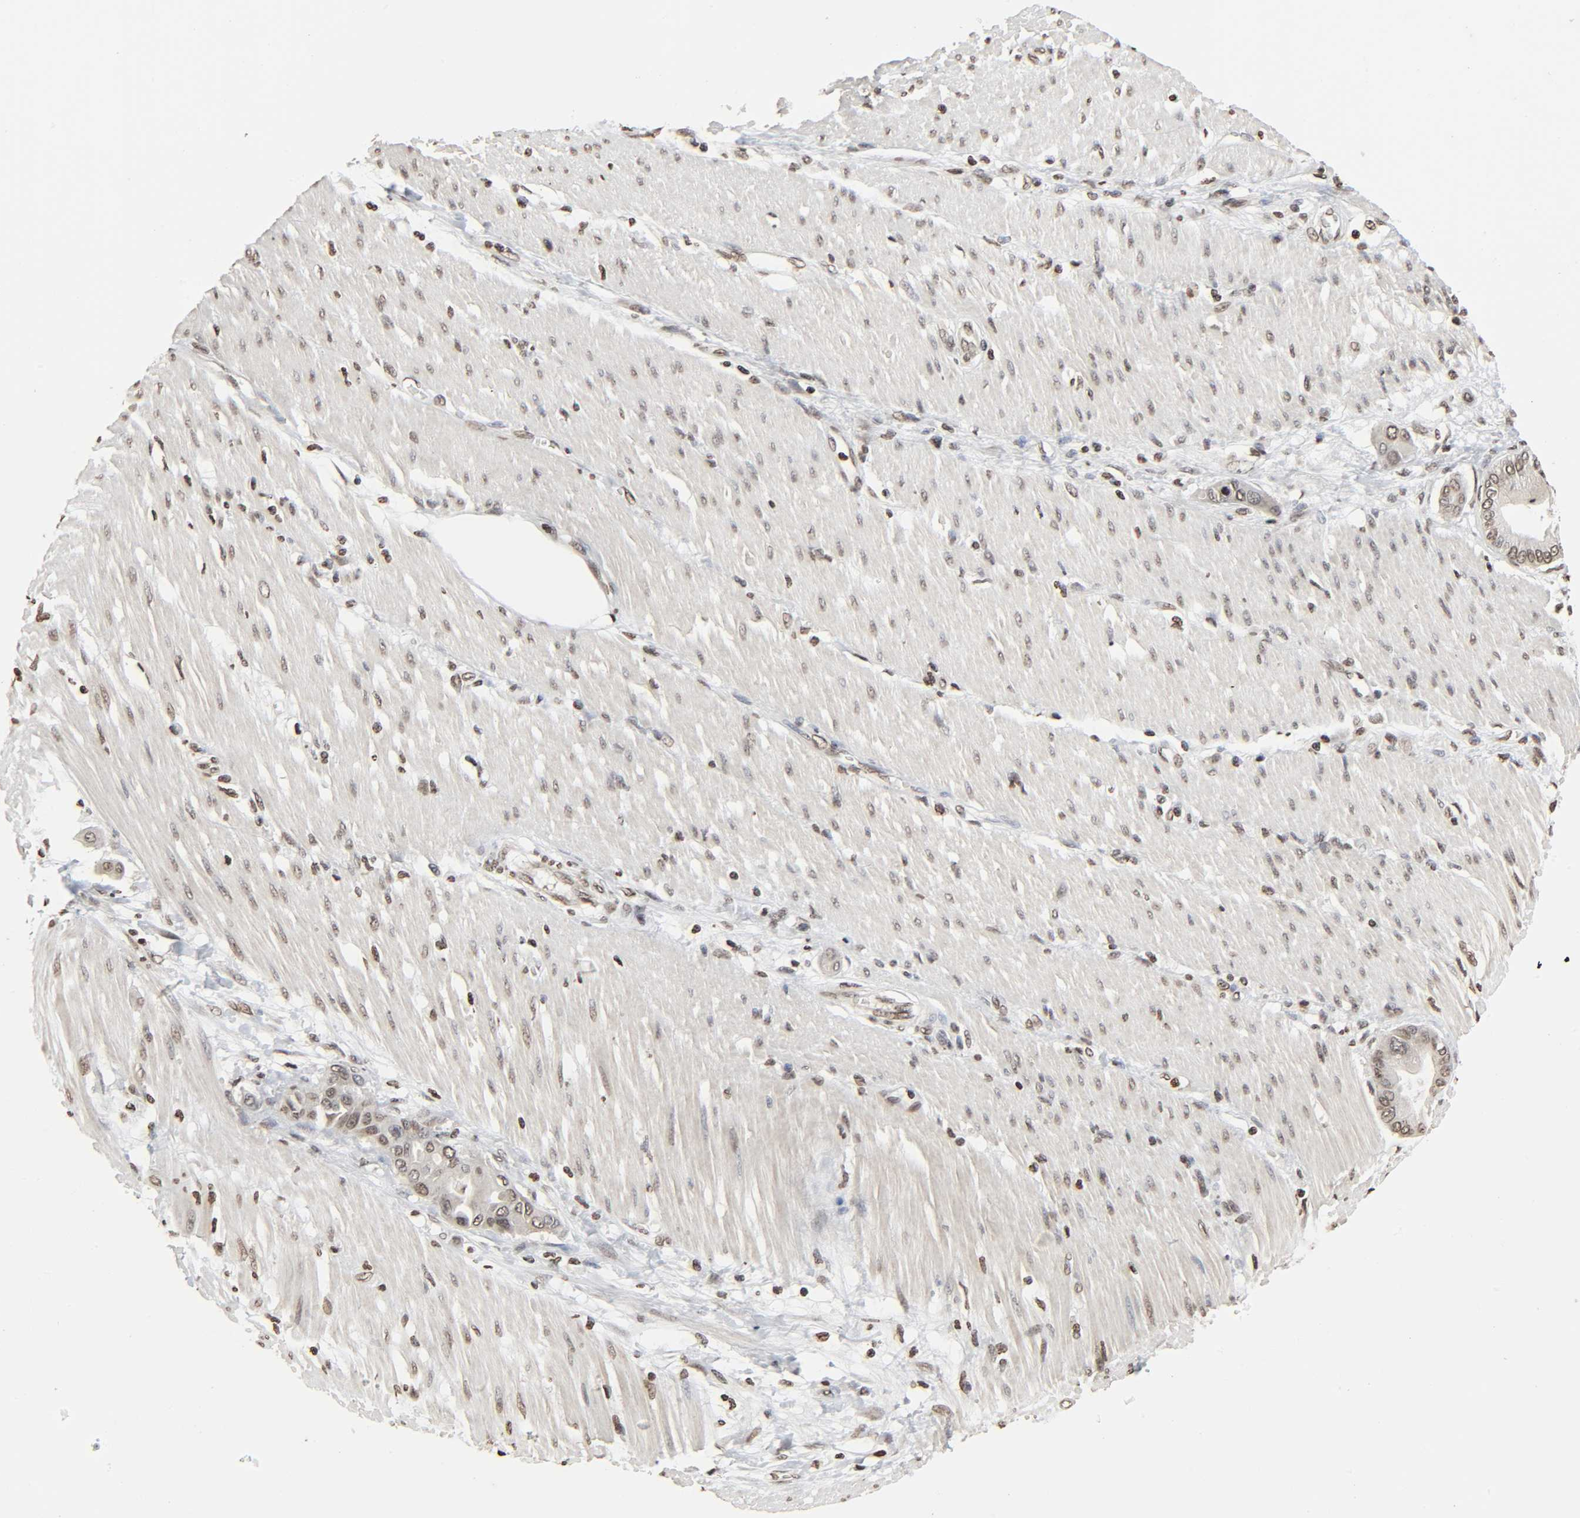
{"staining": {"intensity": "weak", "quantity": ">75%", "location": "nuclear"}, "tissue": "pancreatic cancer", "cell_type": "Tumor cells", "image_type": "cancer", "snomed": [{"axis": "morphology", "description": "Adenocarcinoma, NOS"}, {"axis": "morphology", "description": "Adenocarcinoma, metastatic, NOS"}, {"axis": "topography", "description": "Lymph node"}, {"axis": "topography", "description": "Pancreas"}, {"axis": "topography", "description": "Duodenum"}], "caption": "Immunohistochemistry (IHC) (DAB (3,3'-diaminobenzidine)) staining of pancreatic cancer (adenocarcinoma) demonstrates weak nuclear protein positivity in about >75% of tumor cells.", "gene": "ELAVL1", "patient": {"sex": "female", "age": 64}}